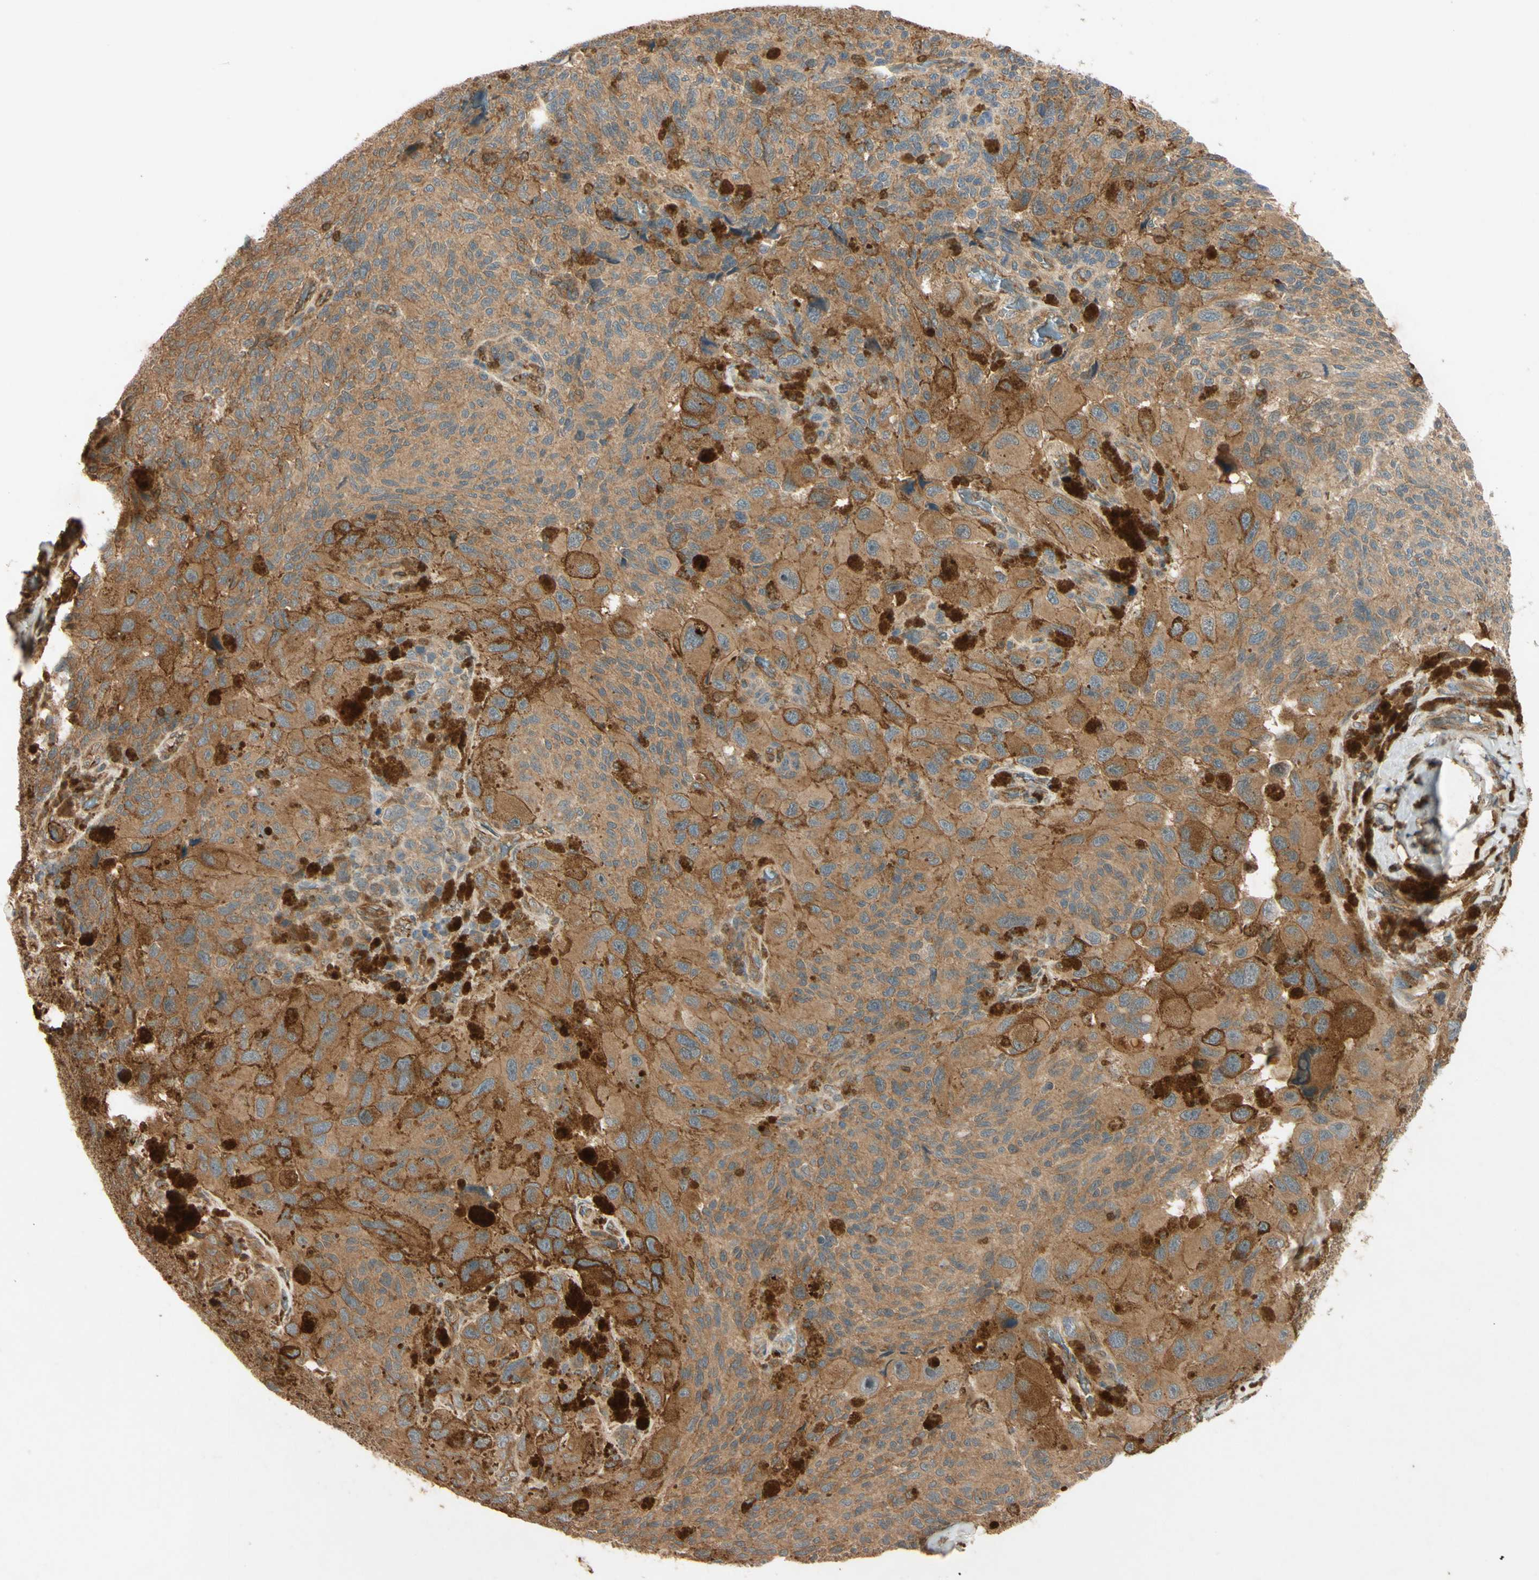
{"staining": {"intensity": "moderate", "quantity": ">75%", "location": "cytoplasmic/membranous"}, "tissue": "melanoma", "cell_type": "Tumor cells", "image_type": "cancer", "snomed": [{"axis": "morphology", "description": "Malignant melanoma, NOS"}, {"axis": "topography", "description": "Skin"}], "caption": "Immunohistochemistry (DAB (3,3'-diaminobenzidine)) staining of human malignant melanoma demonstrates moderate cytoplasmic/membranous protein staining in about >75% of tumor cells. (DAB = brown stain, brightfield microscopy at high magnification).", "gene": "EPHA8", "patient": {"sex": "female", "age": 73}}